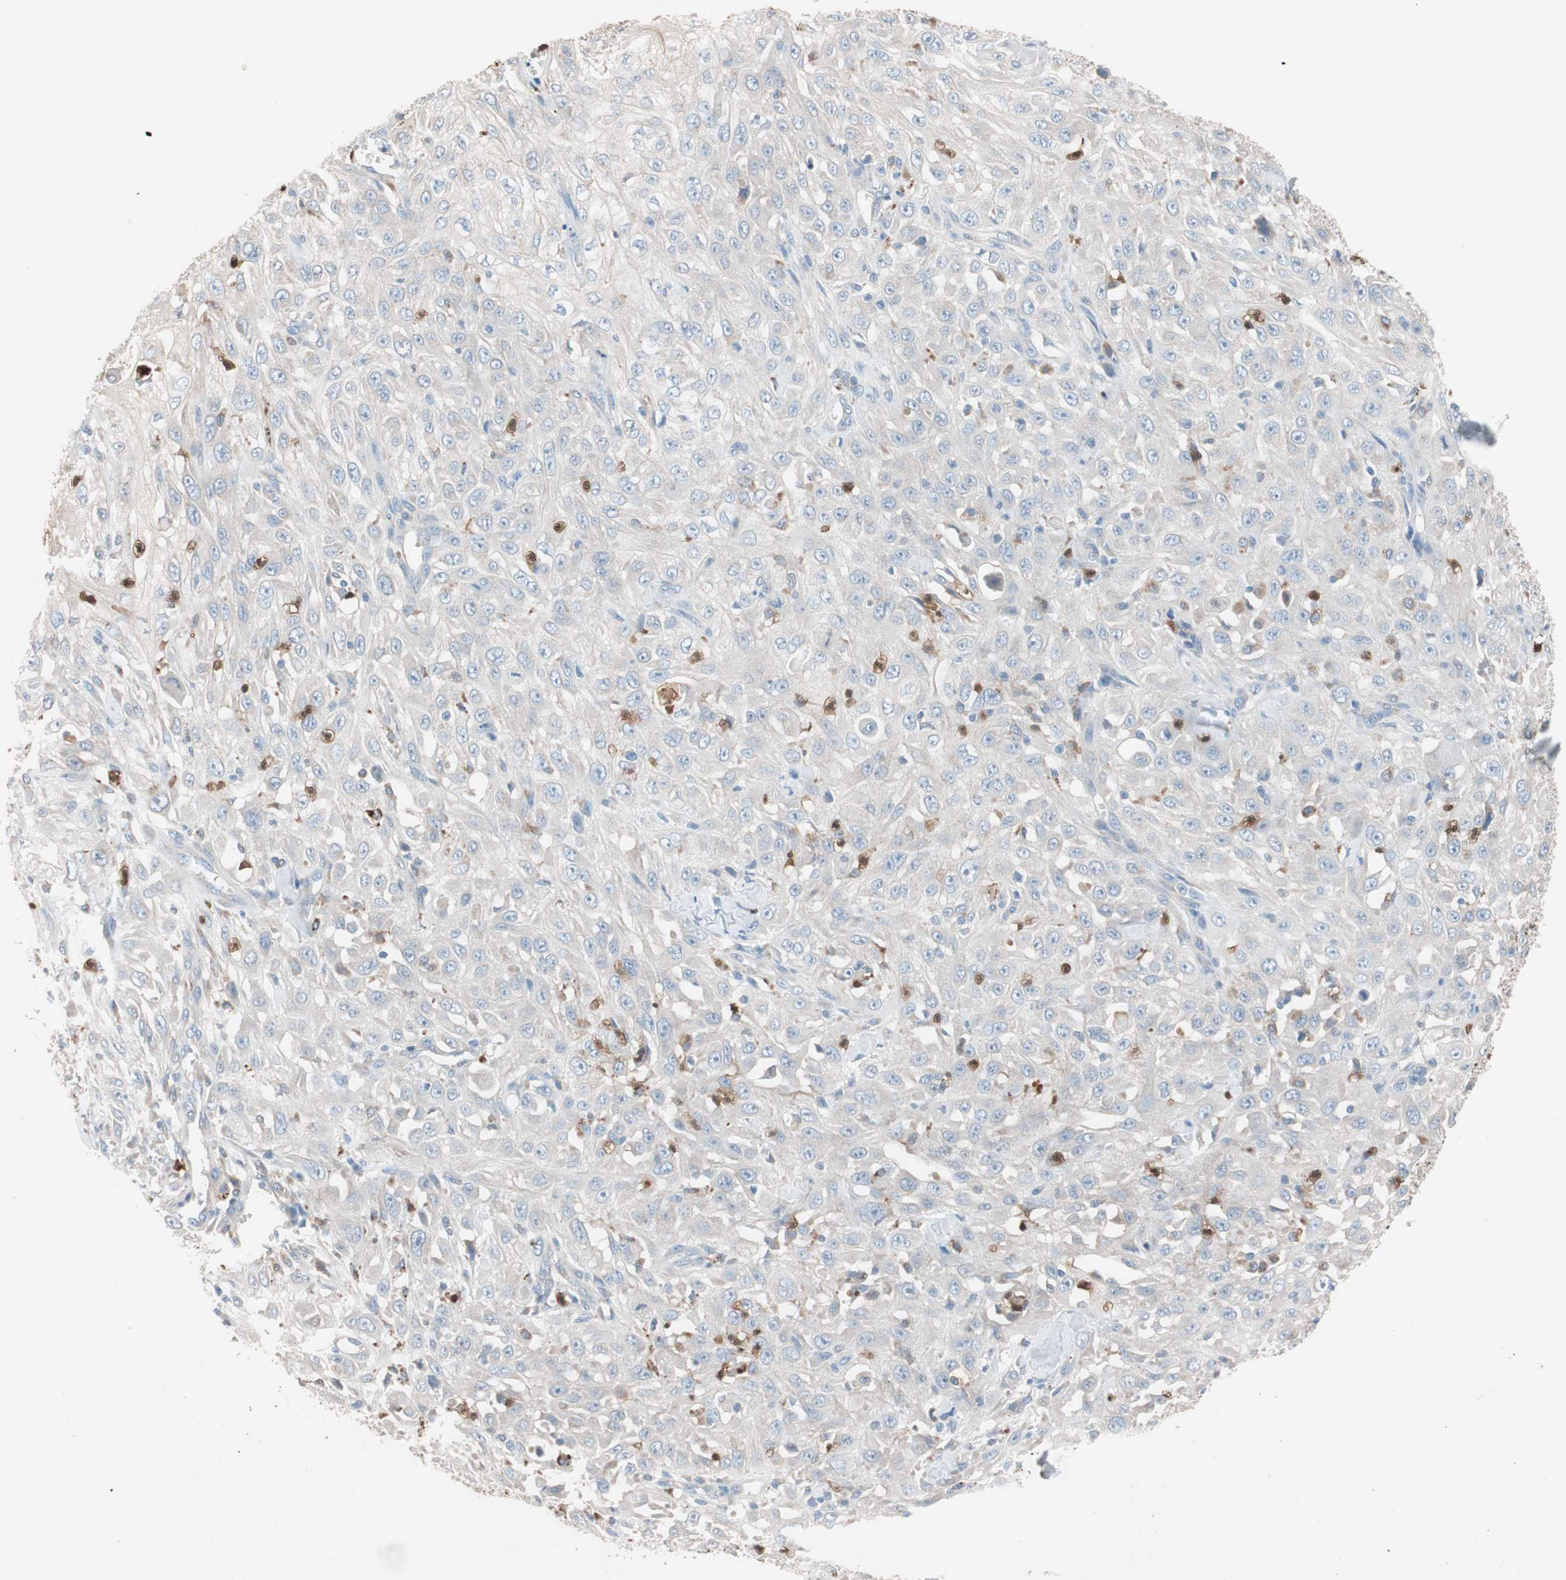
{"staining": {"intensity": "negative", "quantity": "none", "location": "none"}, "tissue": "skin cancer", "cell_type": "Tumor cells", "image_type": "cancer", "snomed": [{"axis": "morphology", "description": "Squamous cell carcinoma, NOS"}, {"axis": "morphology", "description": "Squamous cell carcinoma, metastatic, NOS"}, {"axis": "topography", "description": "Skin"}, {"axis": "topography", "description": "Lymph node"}], "caption": "DAB immunohistochemical staining of skin metastatic squamous cell carcinoma displays no significant expression in tumor cells.", "gene": "CLEC4D", "patient": {"sex": "male", "age": 75}}